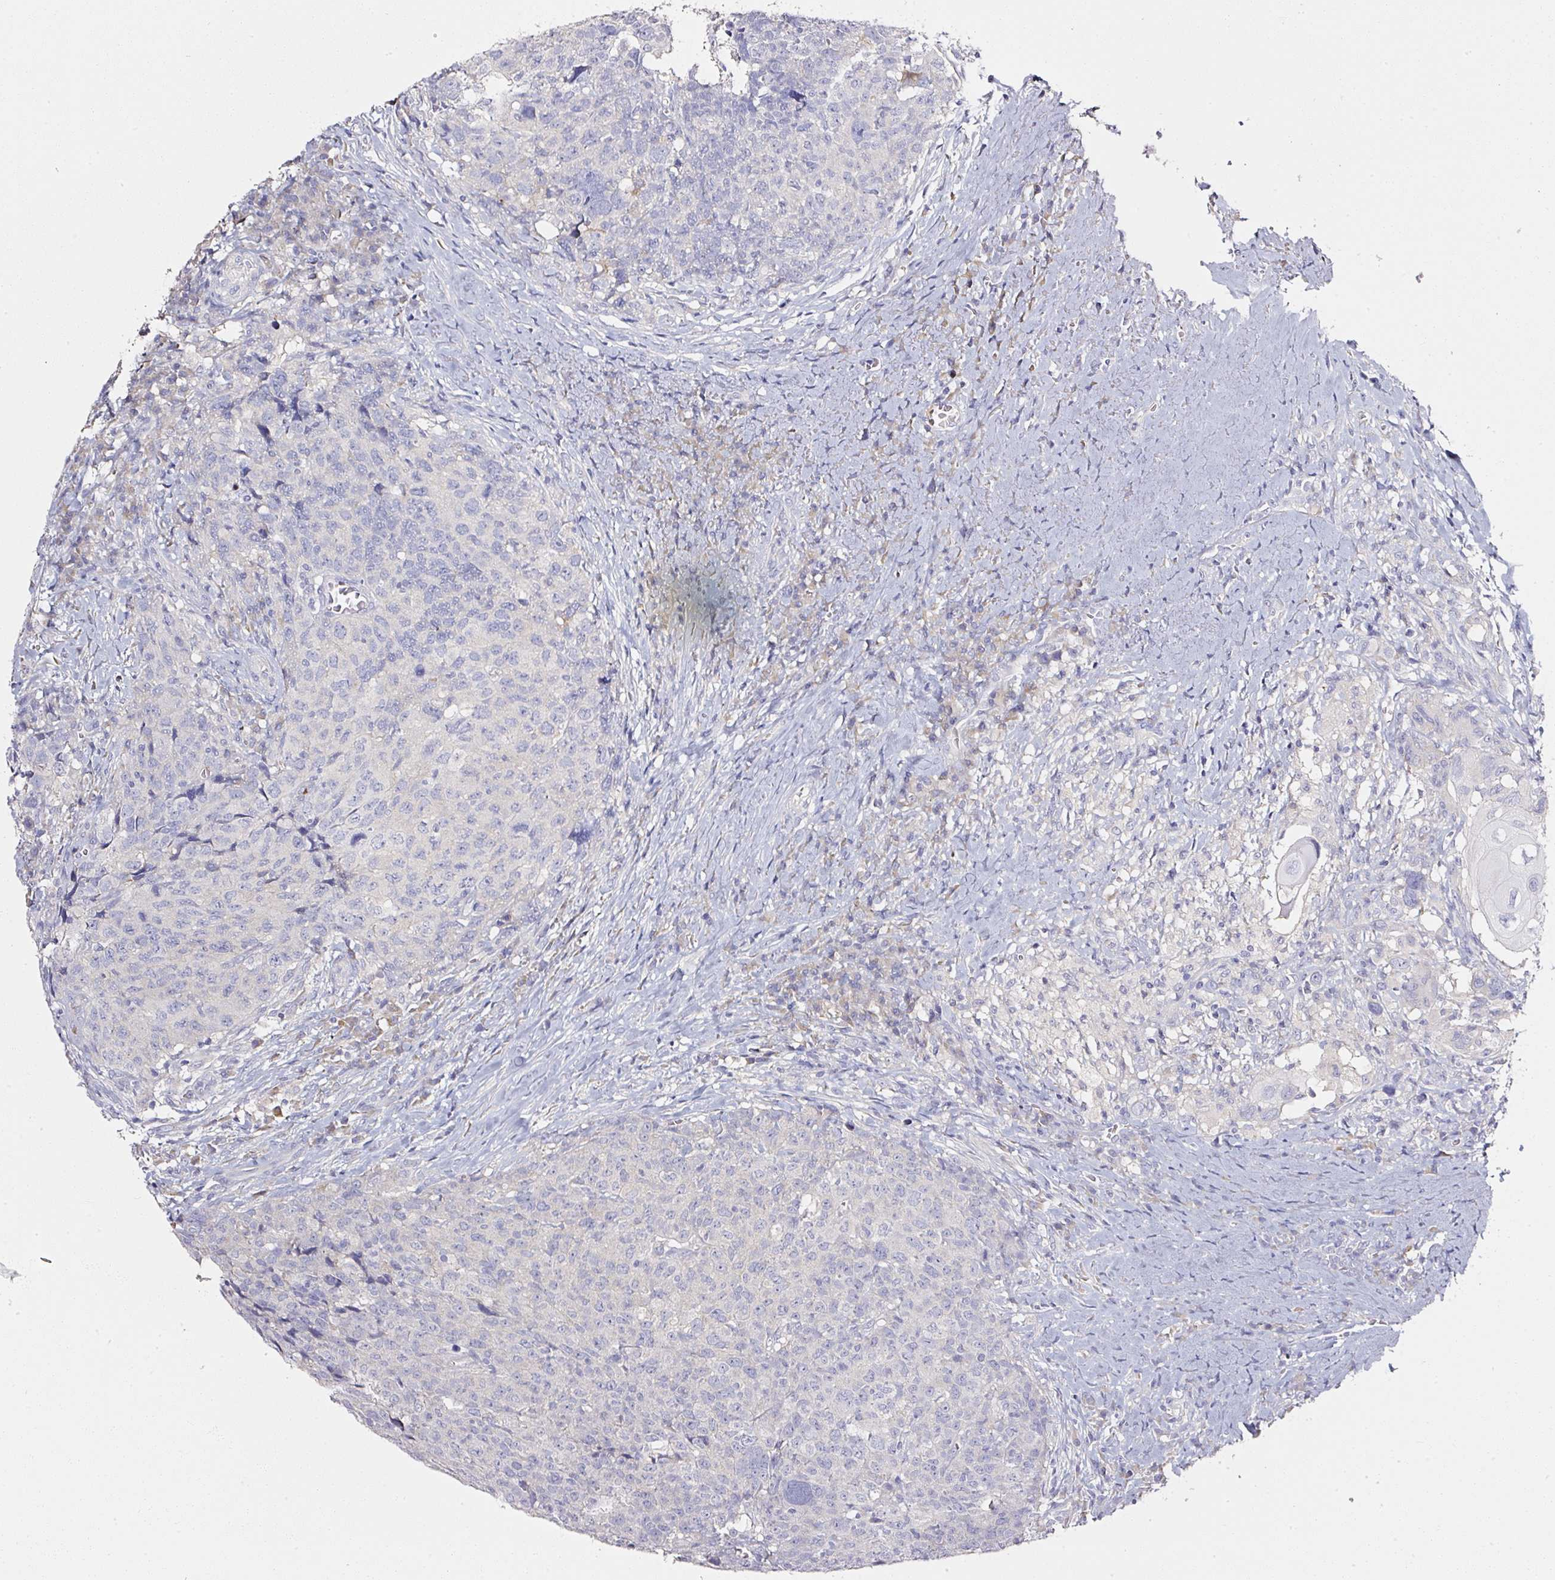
{"staining": {"intensity": "negative", "quantity": "none", "location": "none"}, "tissue": "head and neck cancer", "cell_type": "Tumor cells", "image_type": "cancer", "snomed": [{"axis": "morphology", "description": "Squamous cell carcinoma, NOS"}, {"axis": "topography", "description": "Head-Neck"}], "caption": "Immunohistochemistry (IHC) of human head and neck squamous cell carcinoma shows no expression in tumor cells.", "gene": "PDXDC1", "patient": {"sex": "male", "age": 66}}